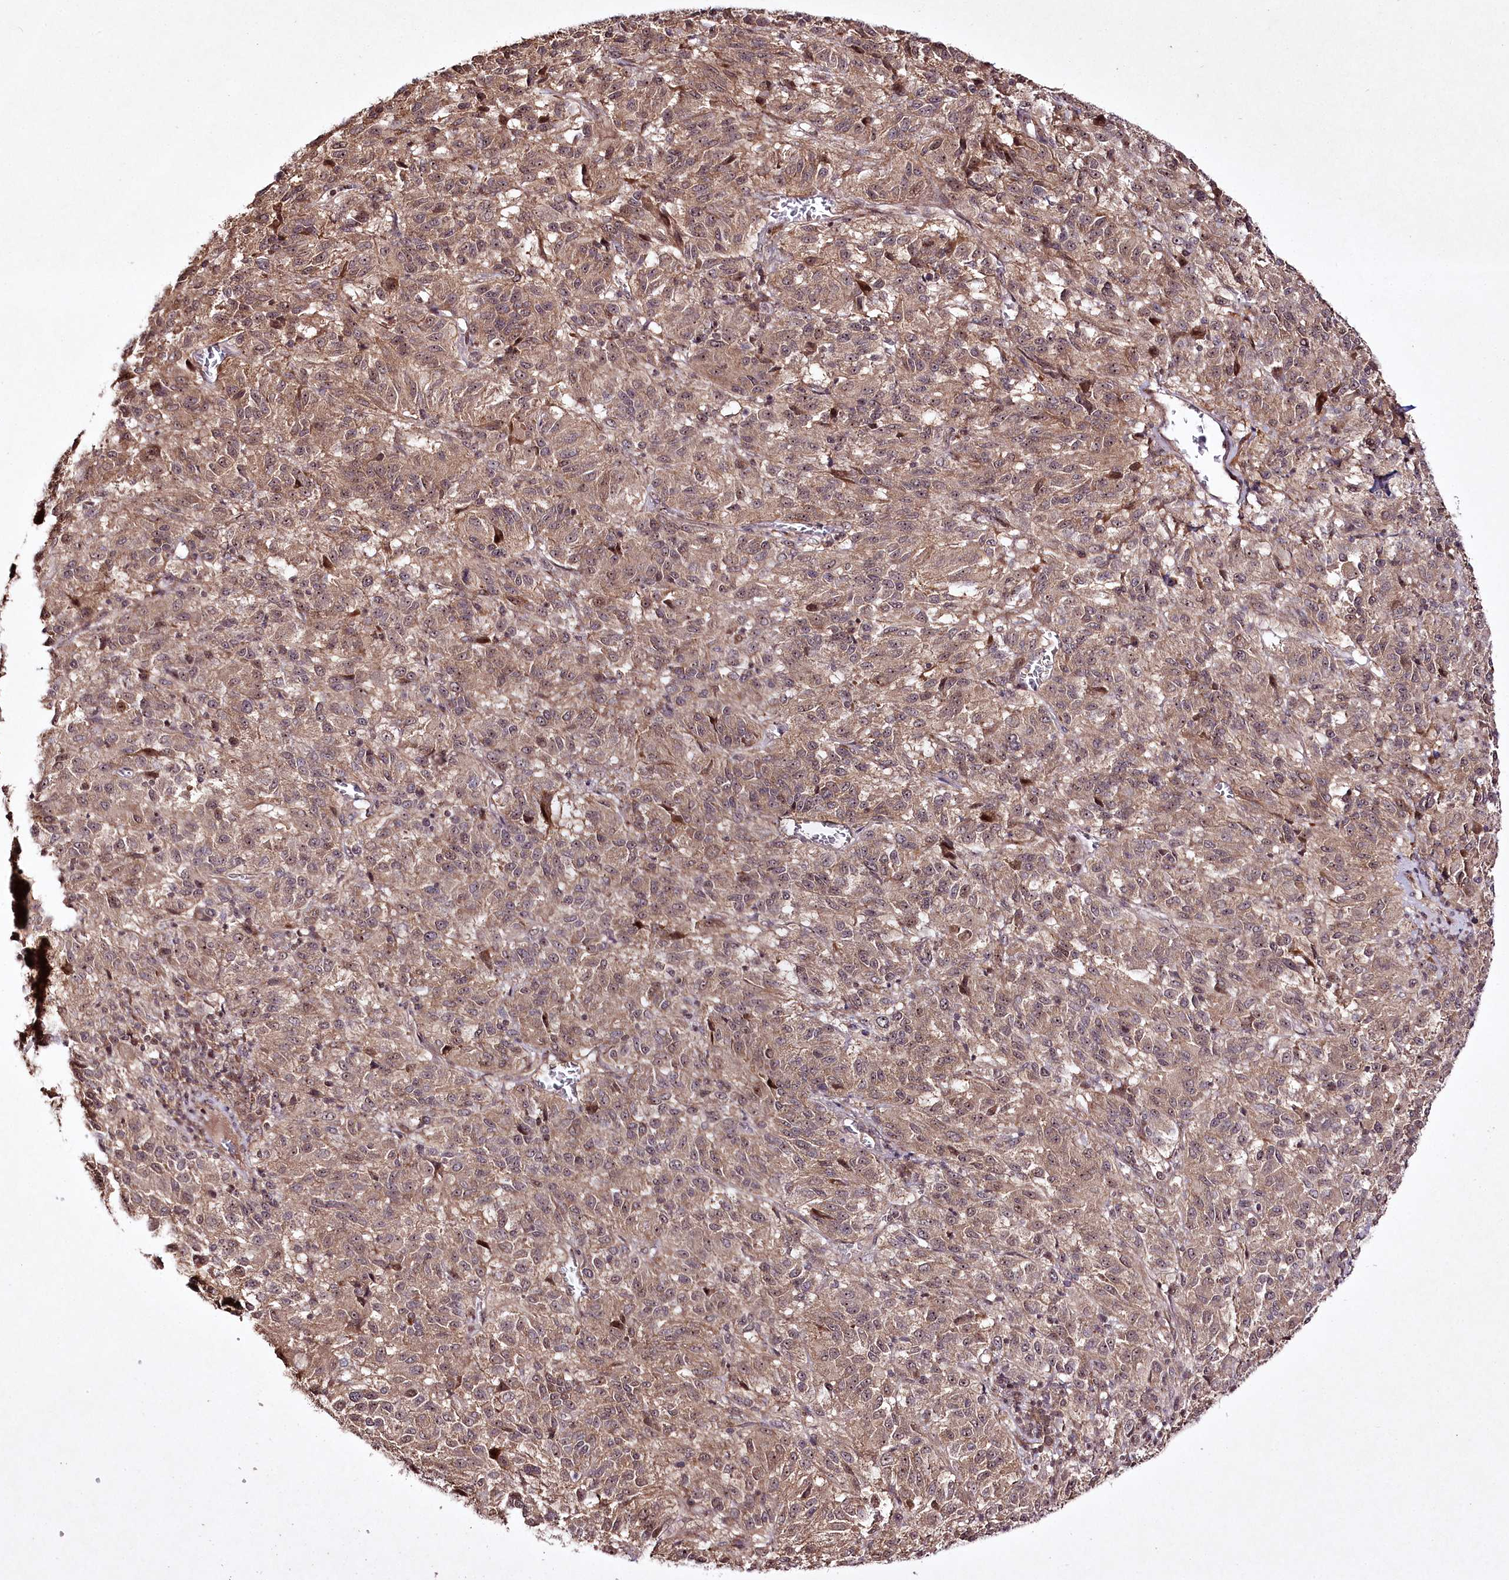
{"staining": {"intensity": "weak", "quantity": ">75%", "location": "cytoplasmic/membranous"}, "tissue": "melanoma", "cell_type": "Tumor cells", "image_type": "cancer", "snomed": [{"axis": "morphology", "description": "Malignant melanoma, Metastatic site"}, {"axis": "topography", "description": "Lung"}], "caption": "Human melanoma stained for a protein (brown) shows weak cytoplasmic/membranous positive expression in about >75% of tumor cells.", "gene": "CCDC59", "patient": {"sex": "male", "age": 64}}